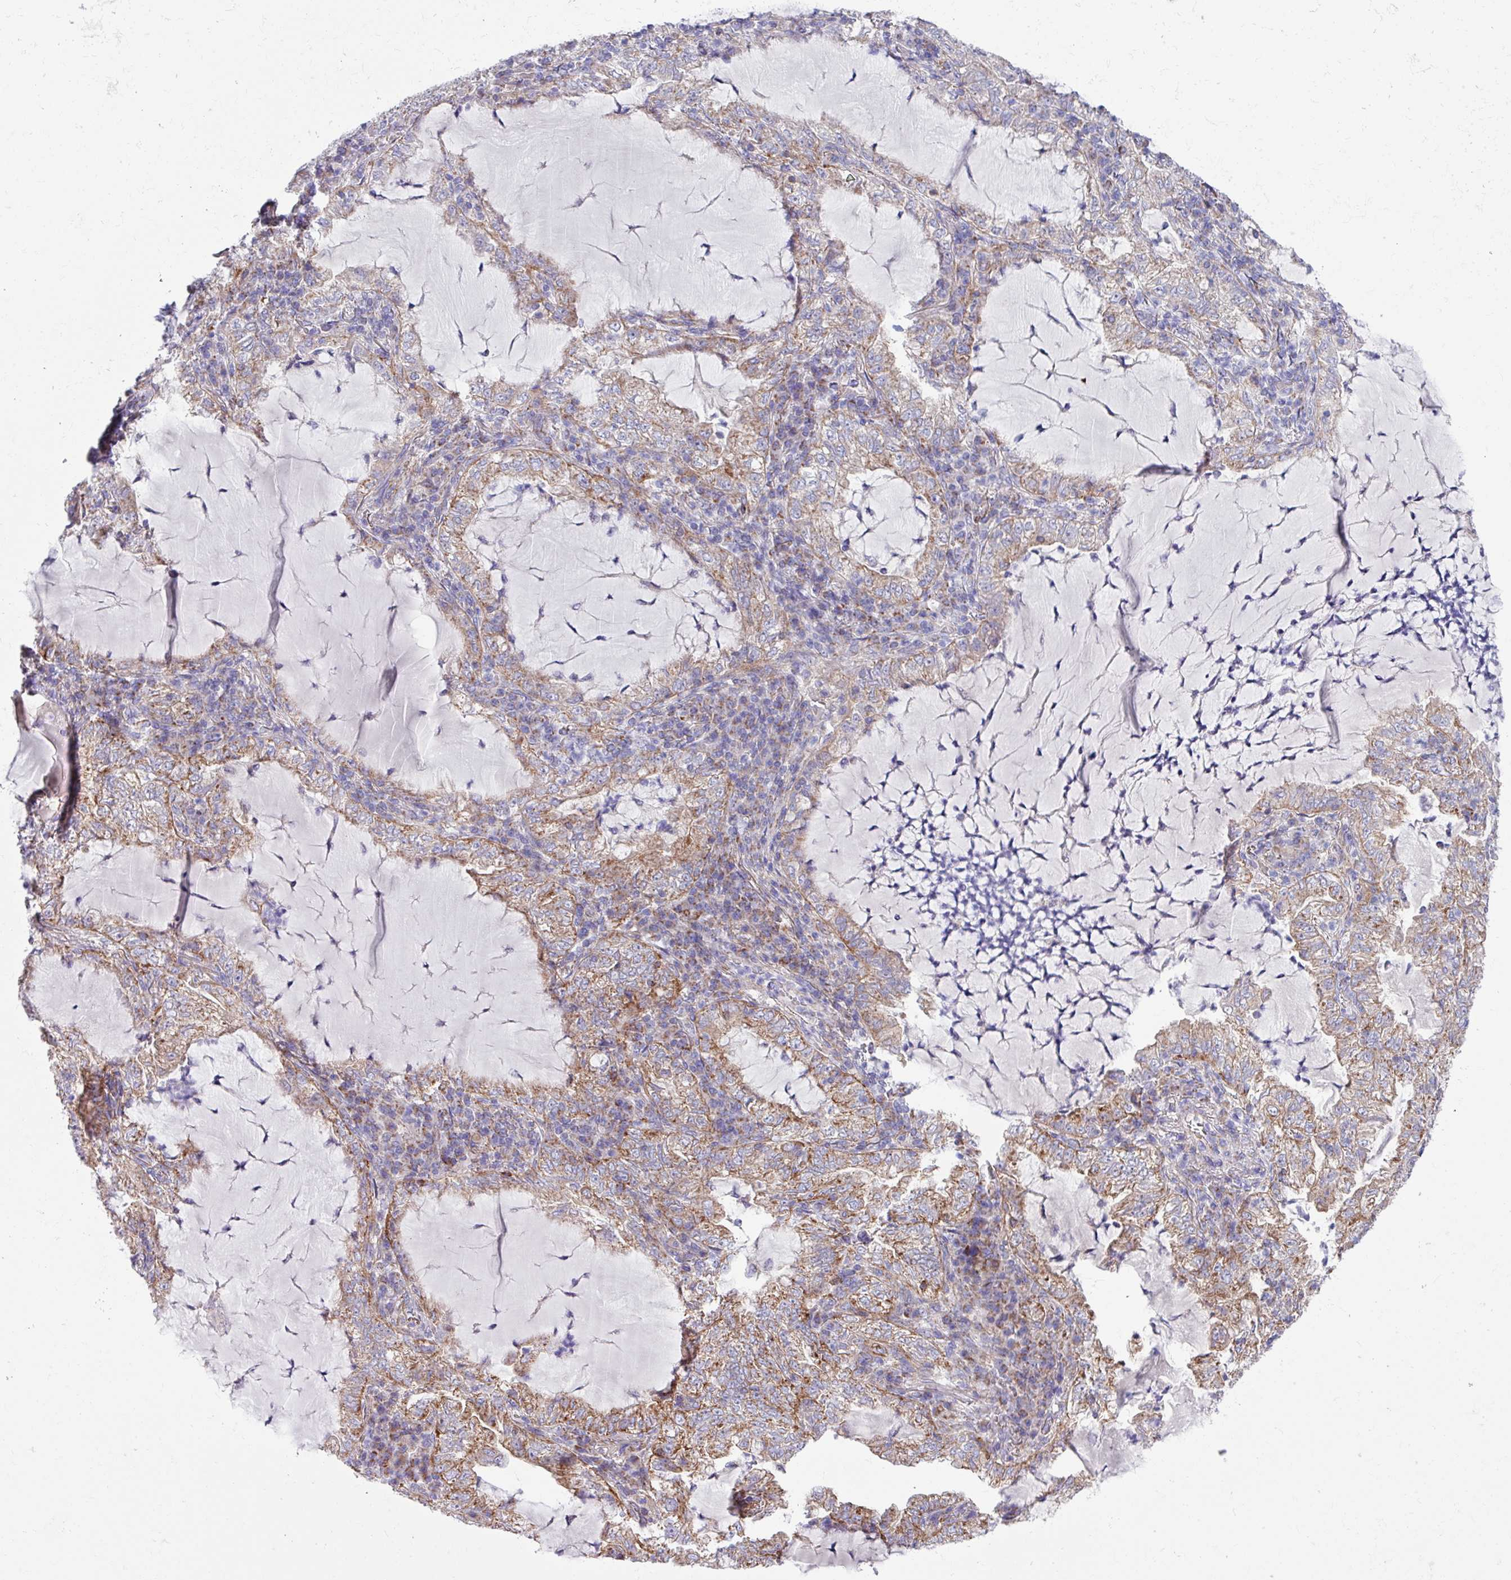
{"staining": {"intensity": "moderate", "quantity": "25%-75%", "location": "cytoplasmic/membranous"}, "tissue": "lung cancer", "cell_type": "Tumor cells", "image_type": "cancer", "snomed": [{"axis": "morphology", "description": "Adenocarcinoma, NOS"}, {"axis": "topography", "description": "Lung"}], "caption": "Lung adenocarcinoma stained for a protein (brown) shows moderate cytoplasmic/membranous positive staining in approximately 25%-75% of tumor cells.", "gene": "OTULIN", "patient": {"sex": "female", "age": 73}}